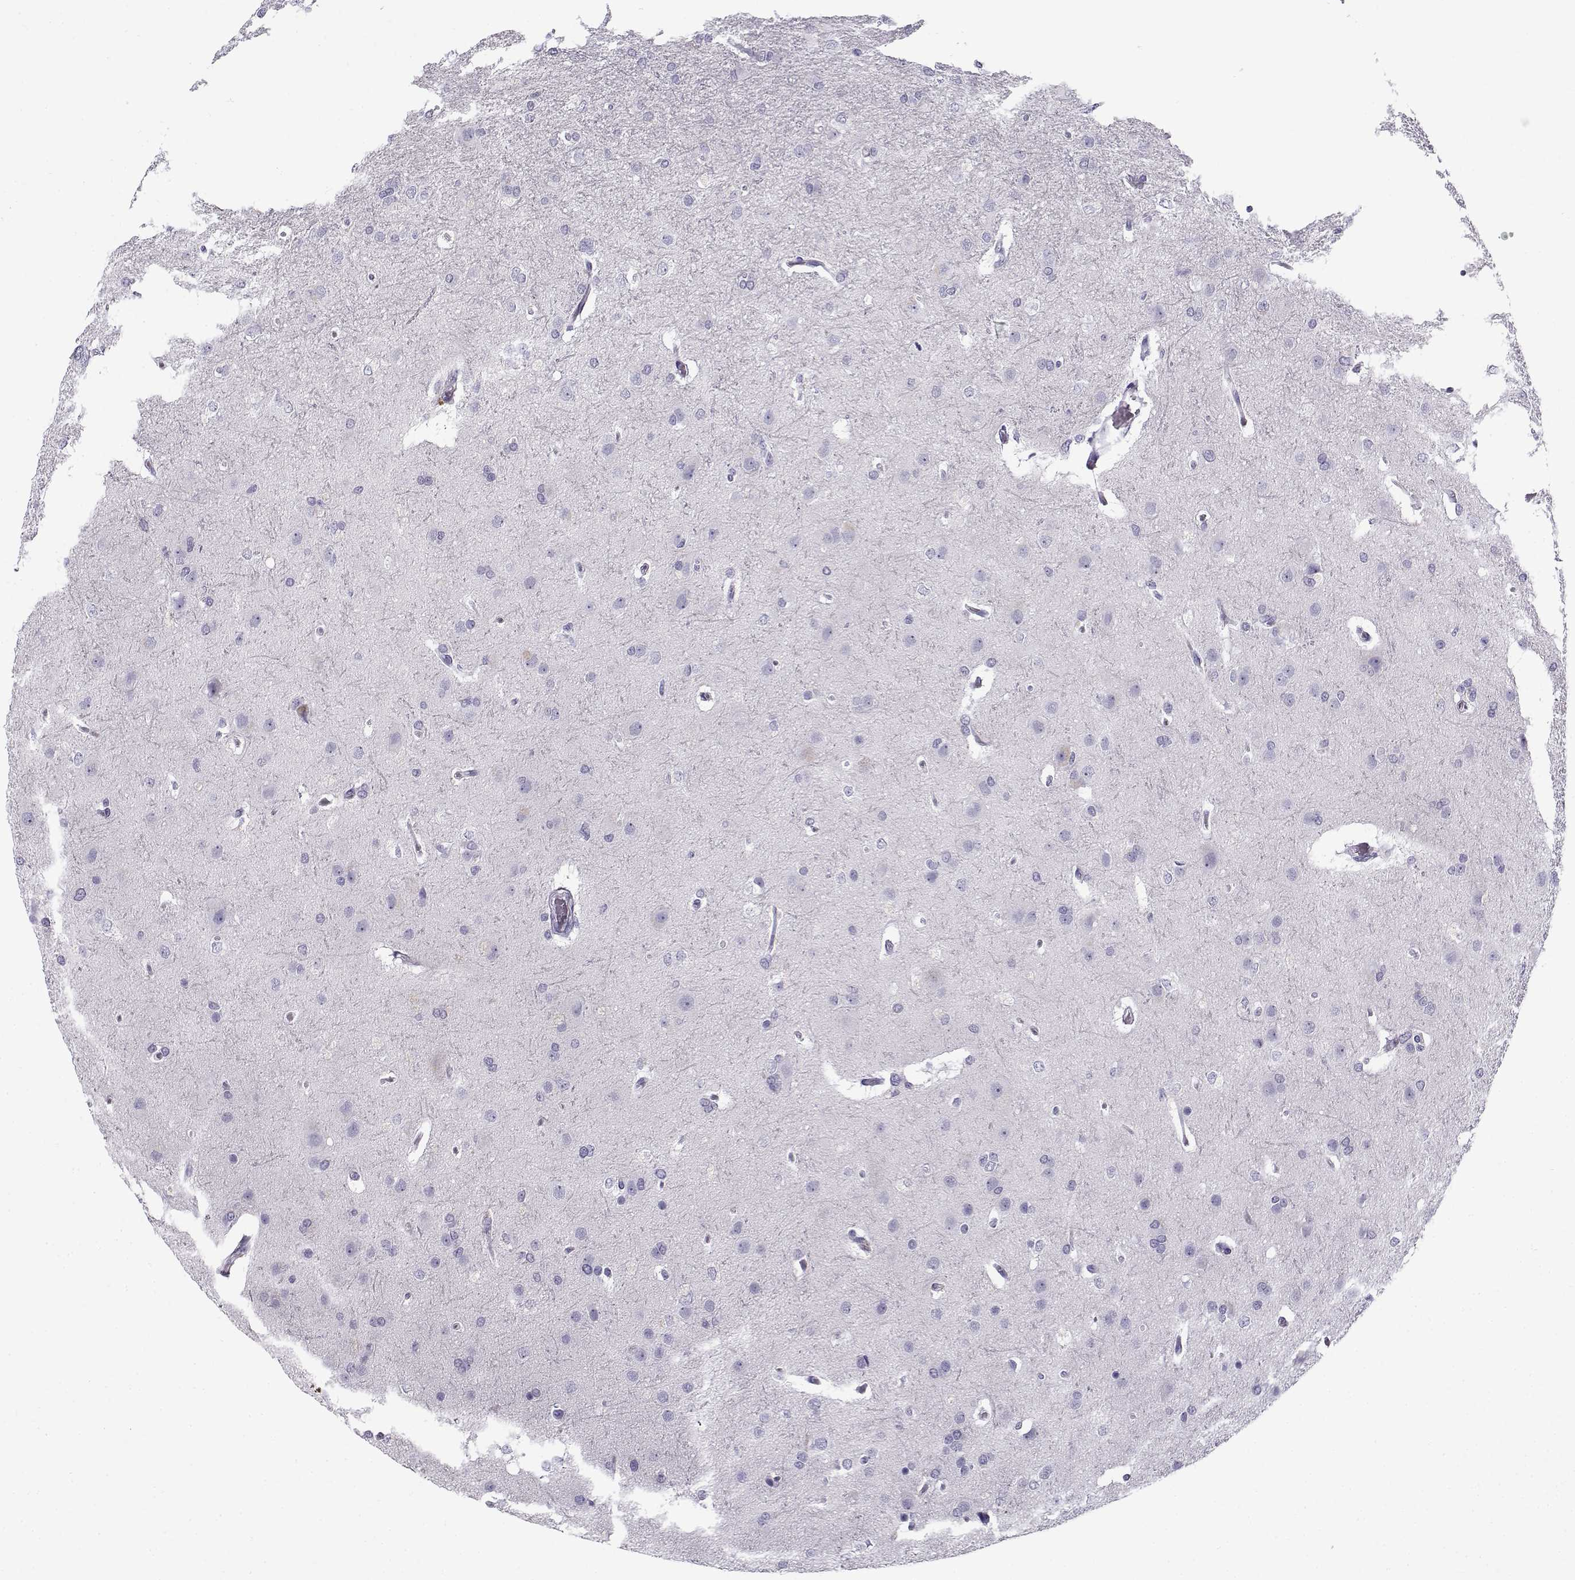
{"staining": {"intensity": "negative", "quantity": "none", "location": "none"}, "tissue": "glioma", "cell_type": "Tumor cells", "image_type": "cancer", "snomed": [{"axis": "morphology", "description": "Glioma, malignant, High grade"}, {"axis": "topography", "description": "Brain"}], "caption": "Histopathology image shows no protein staining in tumor cells of glioma tissue.", "gene": "GTSF1L", "patient": {"sex": "male", "age": 68}}